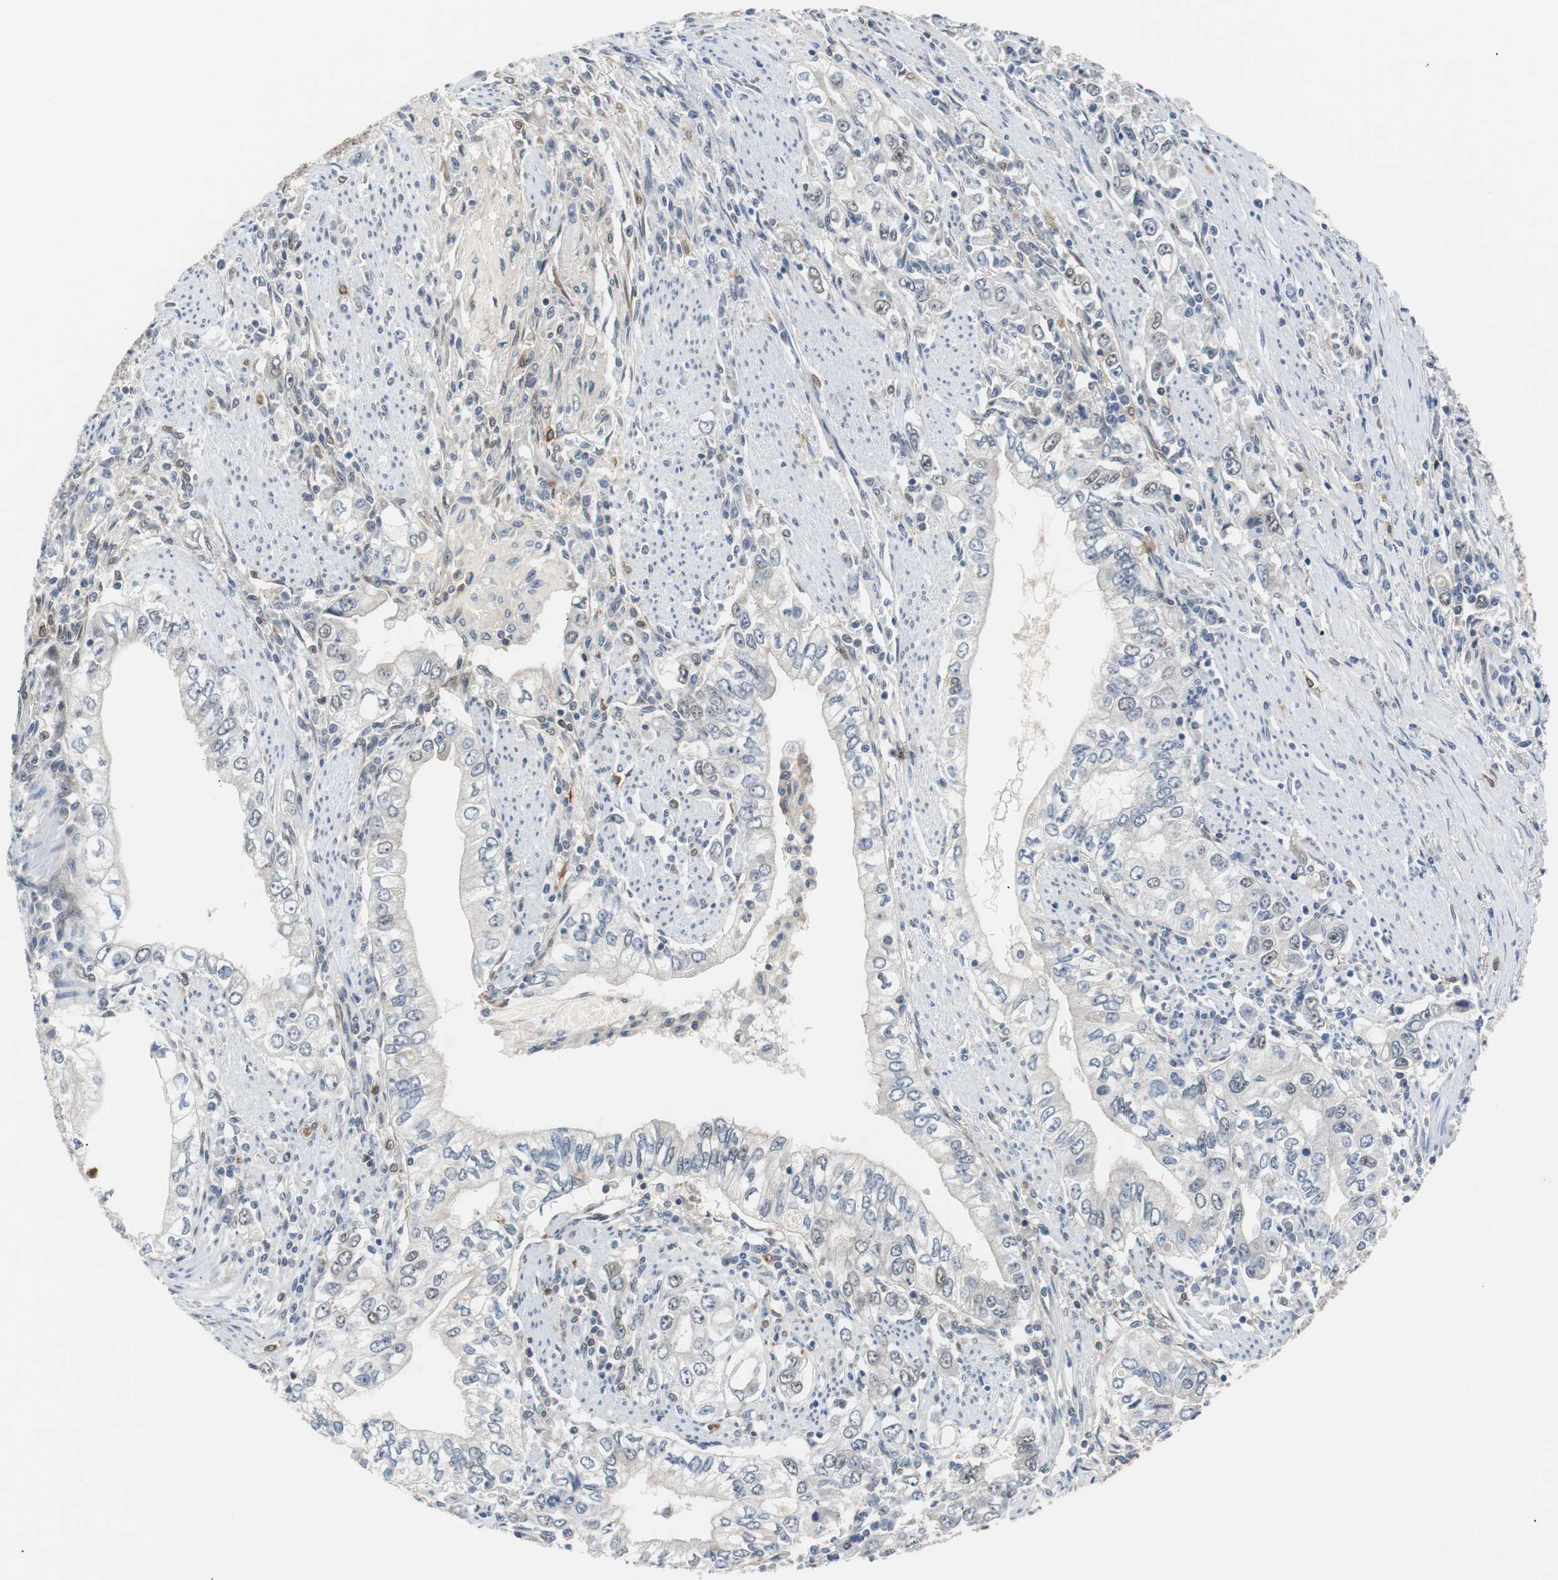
{"staining": {"intensity": "negative", "quantity": "none", "location": "none"}, "tissue": "stomach cancer", "cell_type": "Tumor cells", "image_type": "cancer", "snomed": [{"axis": "morphology", "description": "Adenocarcinoma, NOS"}, {"axis": "topography", "description": "Stomach, lower"}], "caption": "A micrograph of adenocarcinoma (stomach) stained for a protein demonstrates no brown staining in tumor cells. (DAB (3,3'-diaminobenzidine) immunohistochemistry visualized using brightfield microscopy, high magnification).", "gene": "SIRT1", "patient": {"sex": "female", "age": 72}}